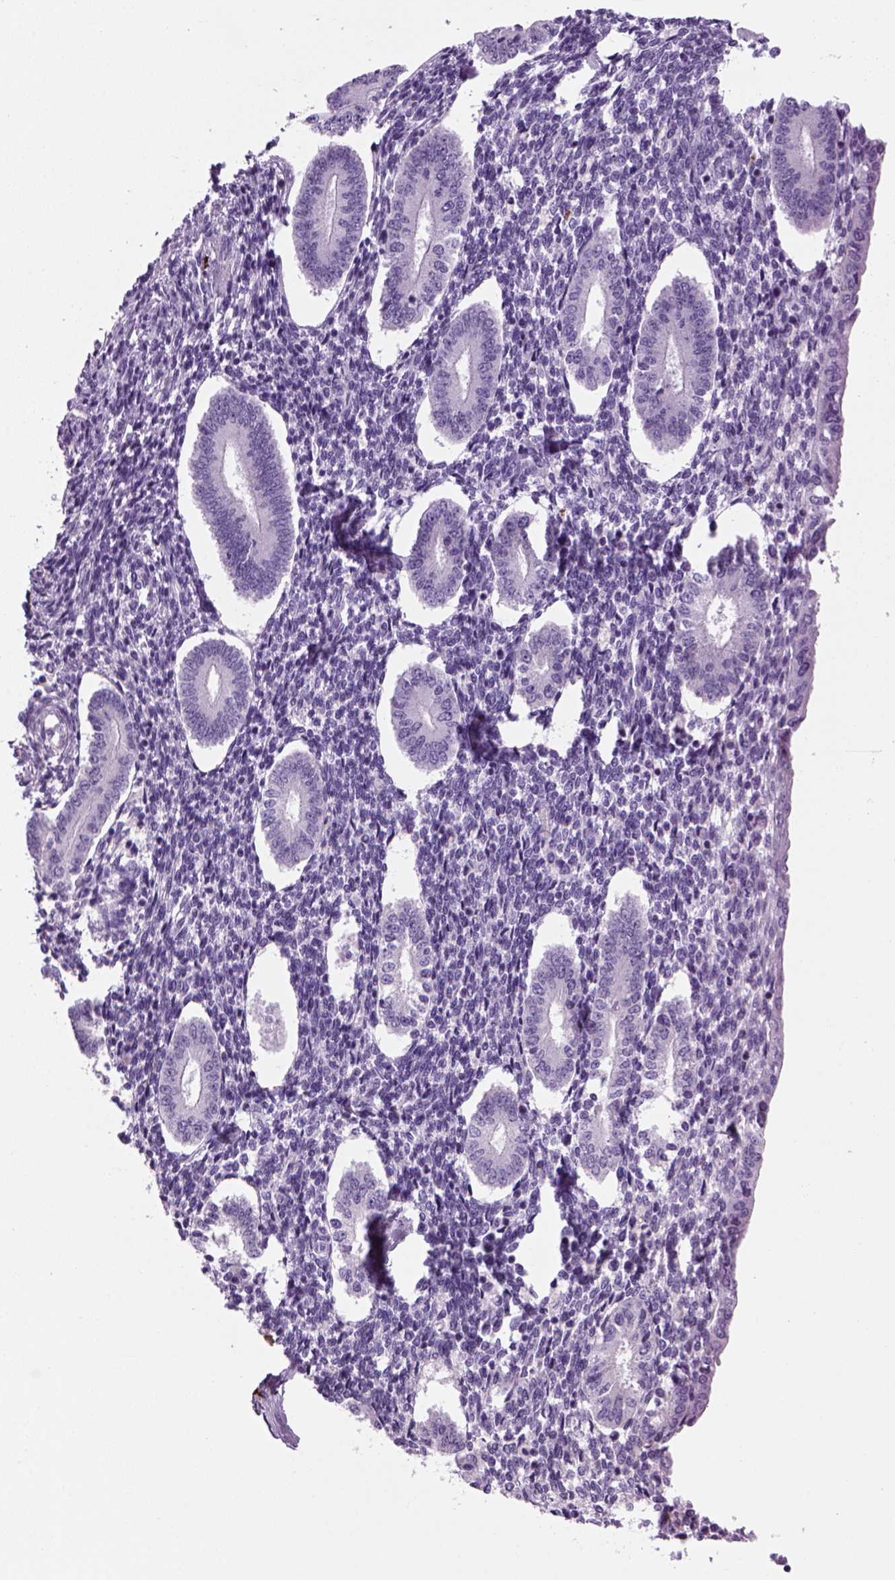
{"staining": {"intensity": "negative", "quantity": "none", "location": "none"}, "tissue": "endometrium", "cell_type": "Cells in endometrial stroma", "image_type": "normal", "snomed": [{"axis": "morphology", "description": "Normal tissue, NOS"}, {"axis": "topography", "description": "Endometrium"}], "caption": "This is an immunohistochemistry image of normal human endometrium. There is no expression in cells in endometrial stroma.", "gene": "MZB1", "patient": {"sex": "female", "age": 40}}